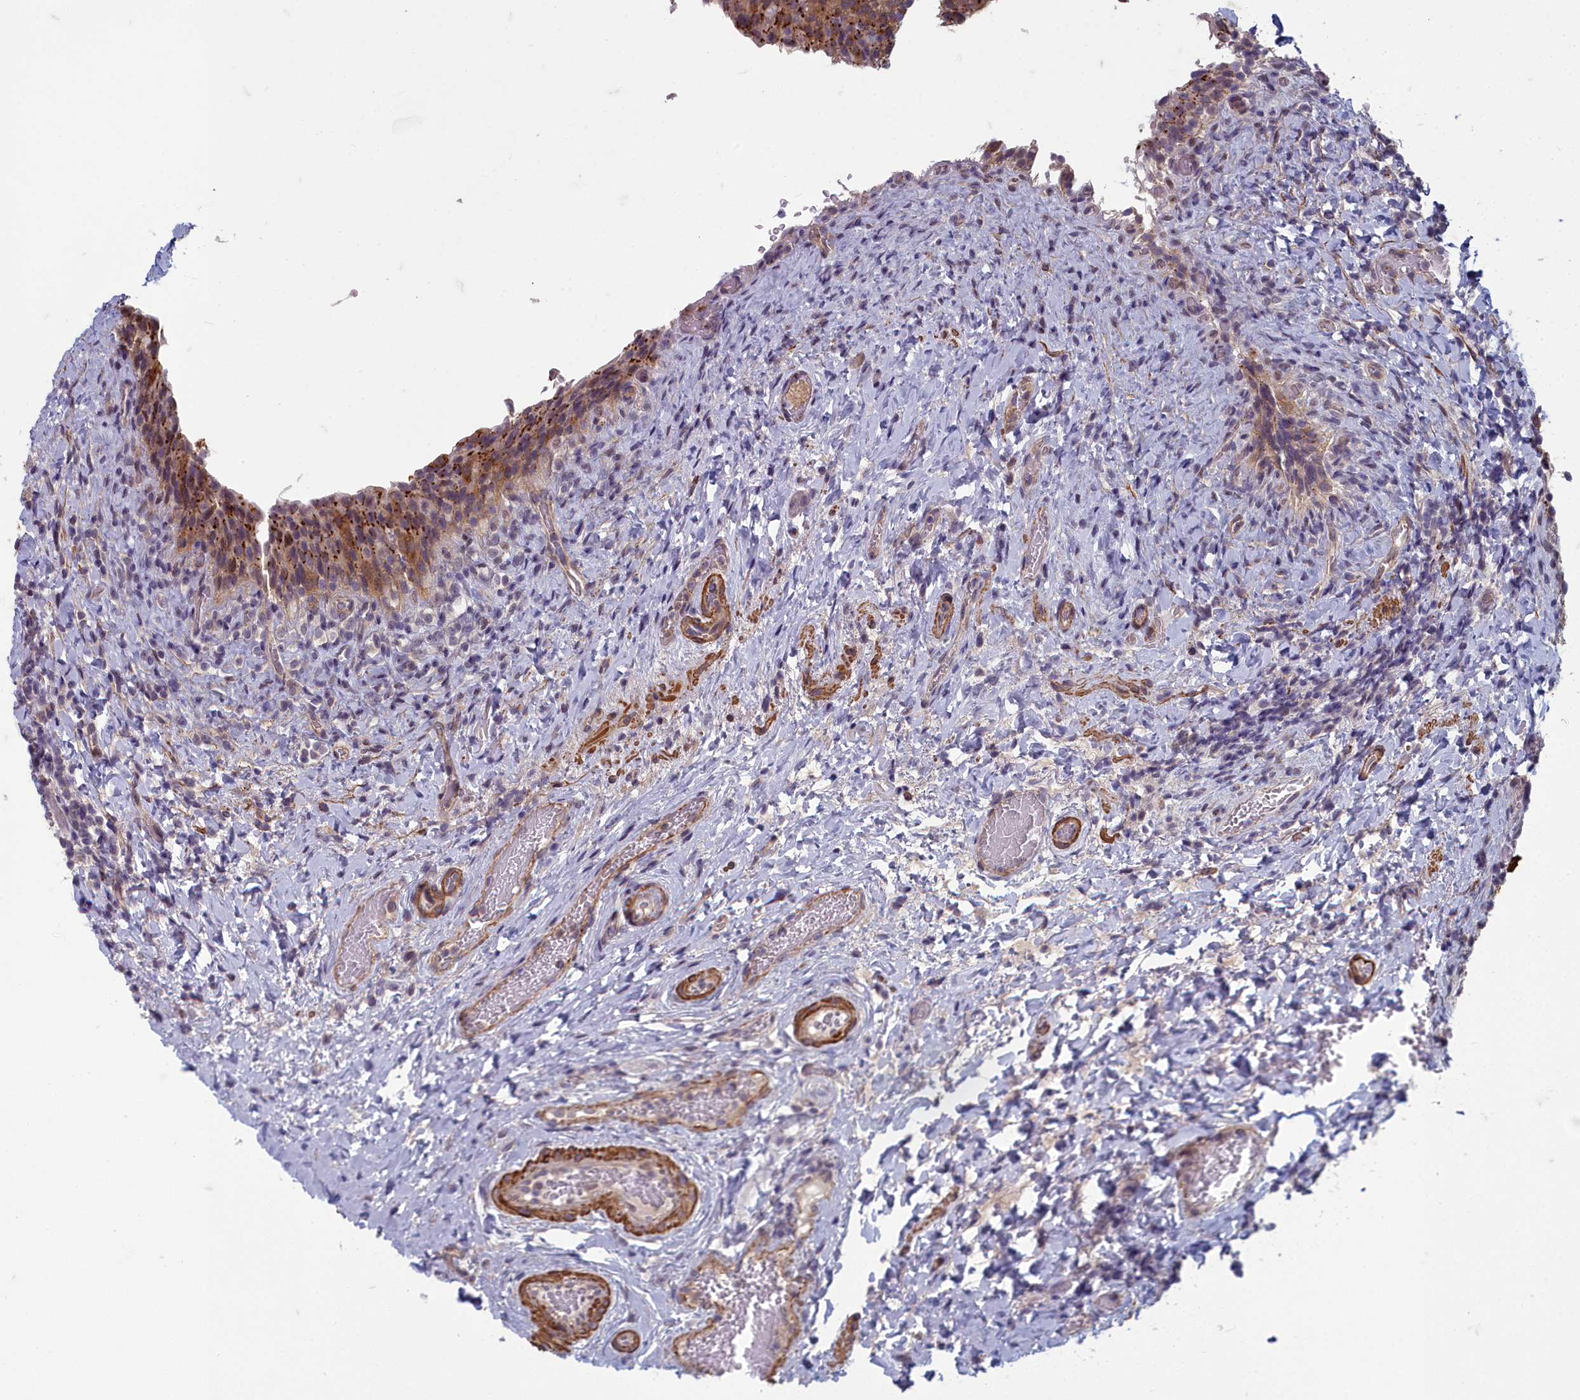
{"staining": {"intensity": "moderate", "quantity": ">75%", "location": "cytoplasmic/membranous,nuclear"}, "tissue": "urinary bladder", "cell_type": "Urothelial cells", "image_type": "normal", "snomed": [{"axis": "morphology", "description": "Normal tissue, NOS"}, {"axis": "morphology", "description": "Inflammation, NOS"}, {"axis": "topography", "description": "Urinary bladder"}], "caption": "The micrograph demonstrates staining of unremarkable urinary bladder, revealing moderate cytoplasmic/membranous,nuclear protein expression (brown color) within urothelial cells. (DAB (3,3'-diaminobenzidine) IHC, brown staining for protein, blue staining for nuclei).", "gene": "ZNF626", "patient": {"sex": "male", "age": 64}}